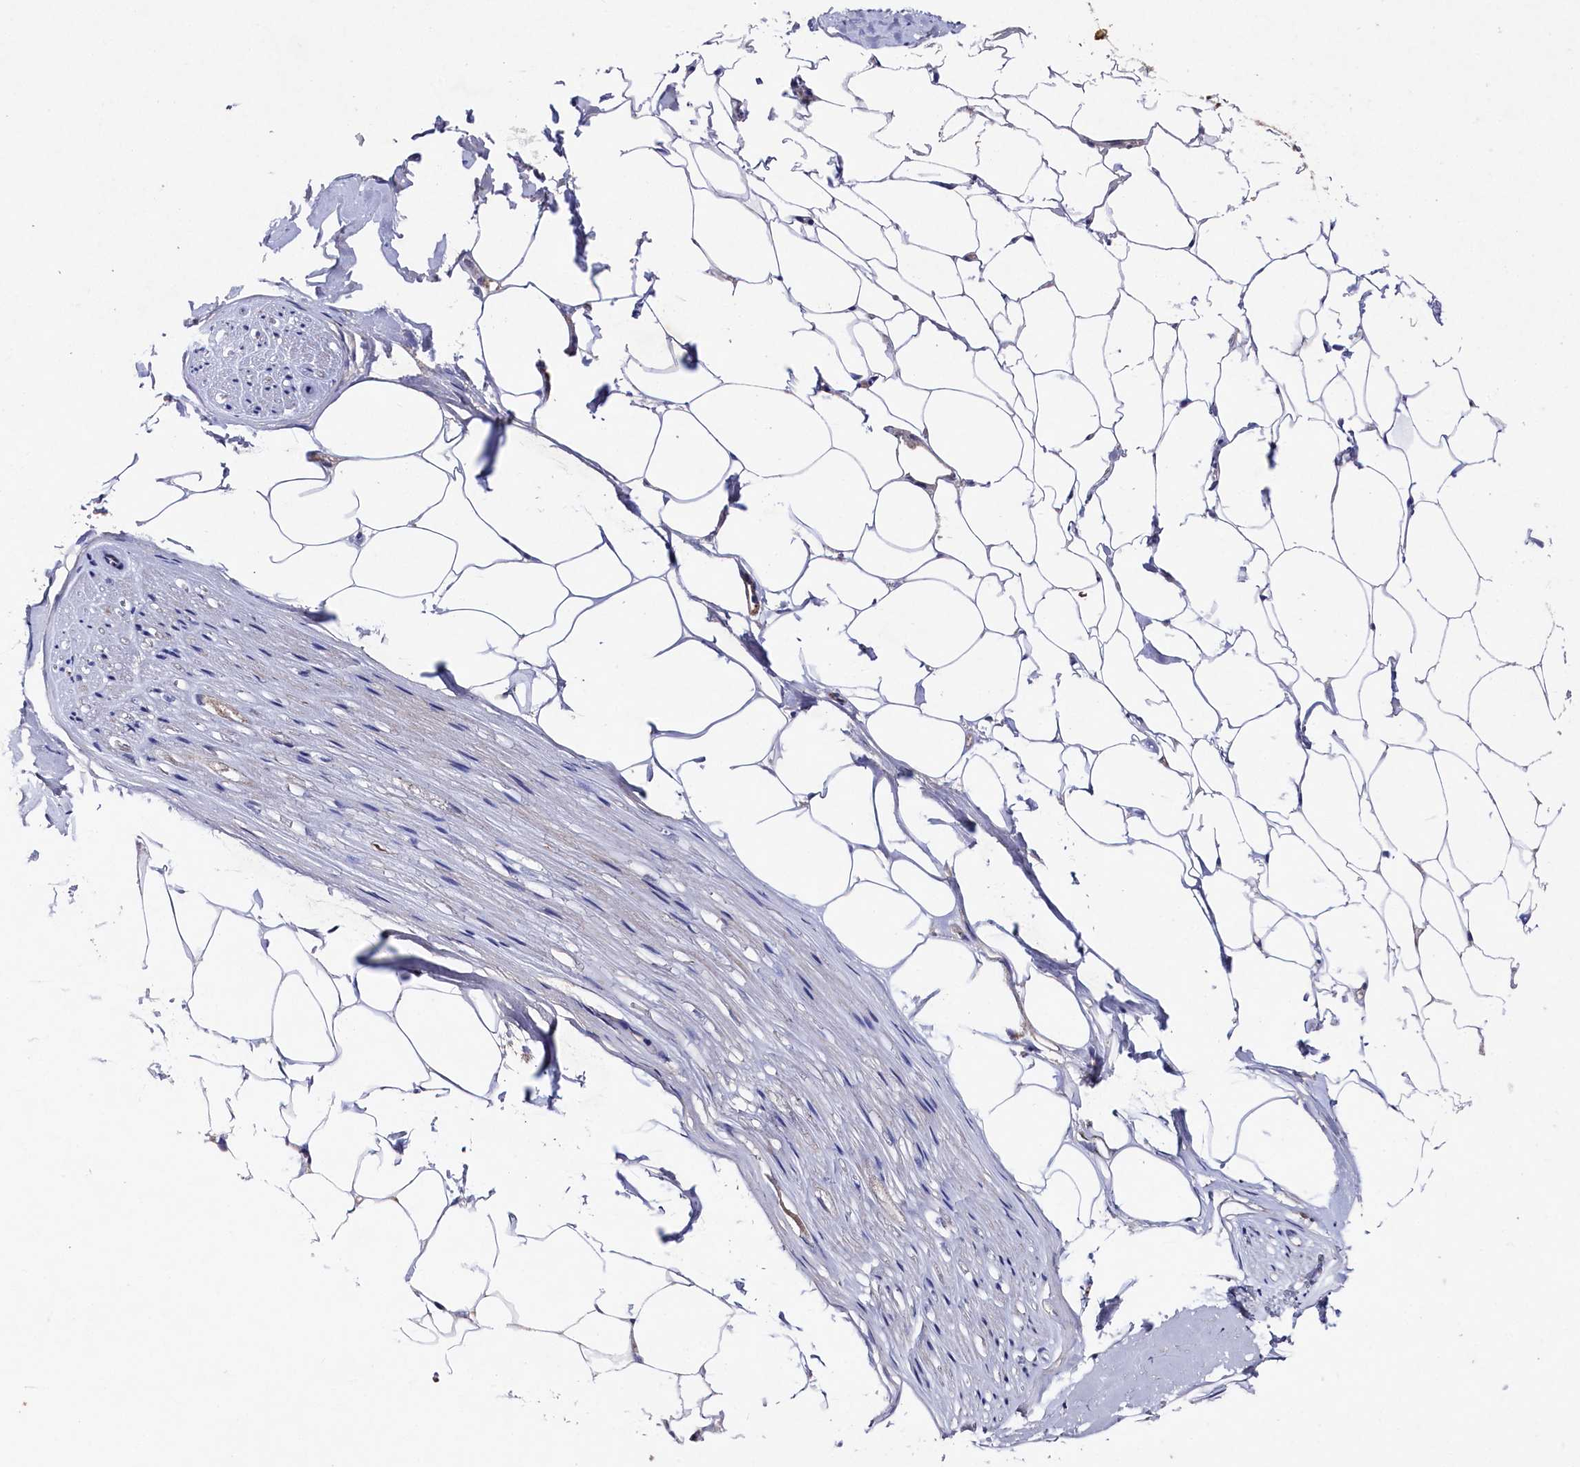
{"staining": {"intensity": "strong", "quantity": "<25%", "location": "nuclear"}, "tissue": "adipose tissue", "cell_type": "Adipocytes", "image_type": "normal", "snomed": [{"axis": "morphology", "description": "Normal tissue, NOS"}, {"axis": "morphology", "description": "Adenocarcinoma, Low grade"}, {"axis": "topography", "description": "Prostate"}, {"axis": "topography", "description": "Peripheral nerve tissue"}], "caption": "Adipose tissue stained for a protein (brown) displays strong nuclear positive expression in about <25% of adipocytes.", "gene": "SUPV3L1", "patient": {"sex": "male", "age": 63}}